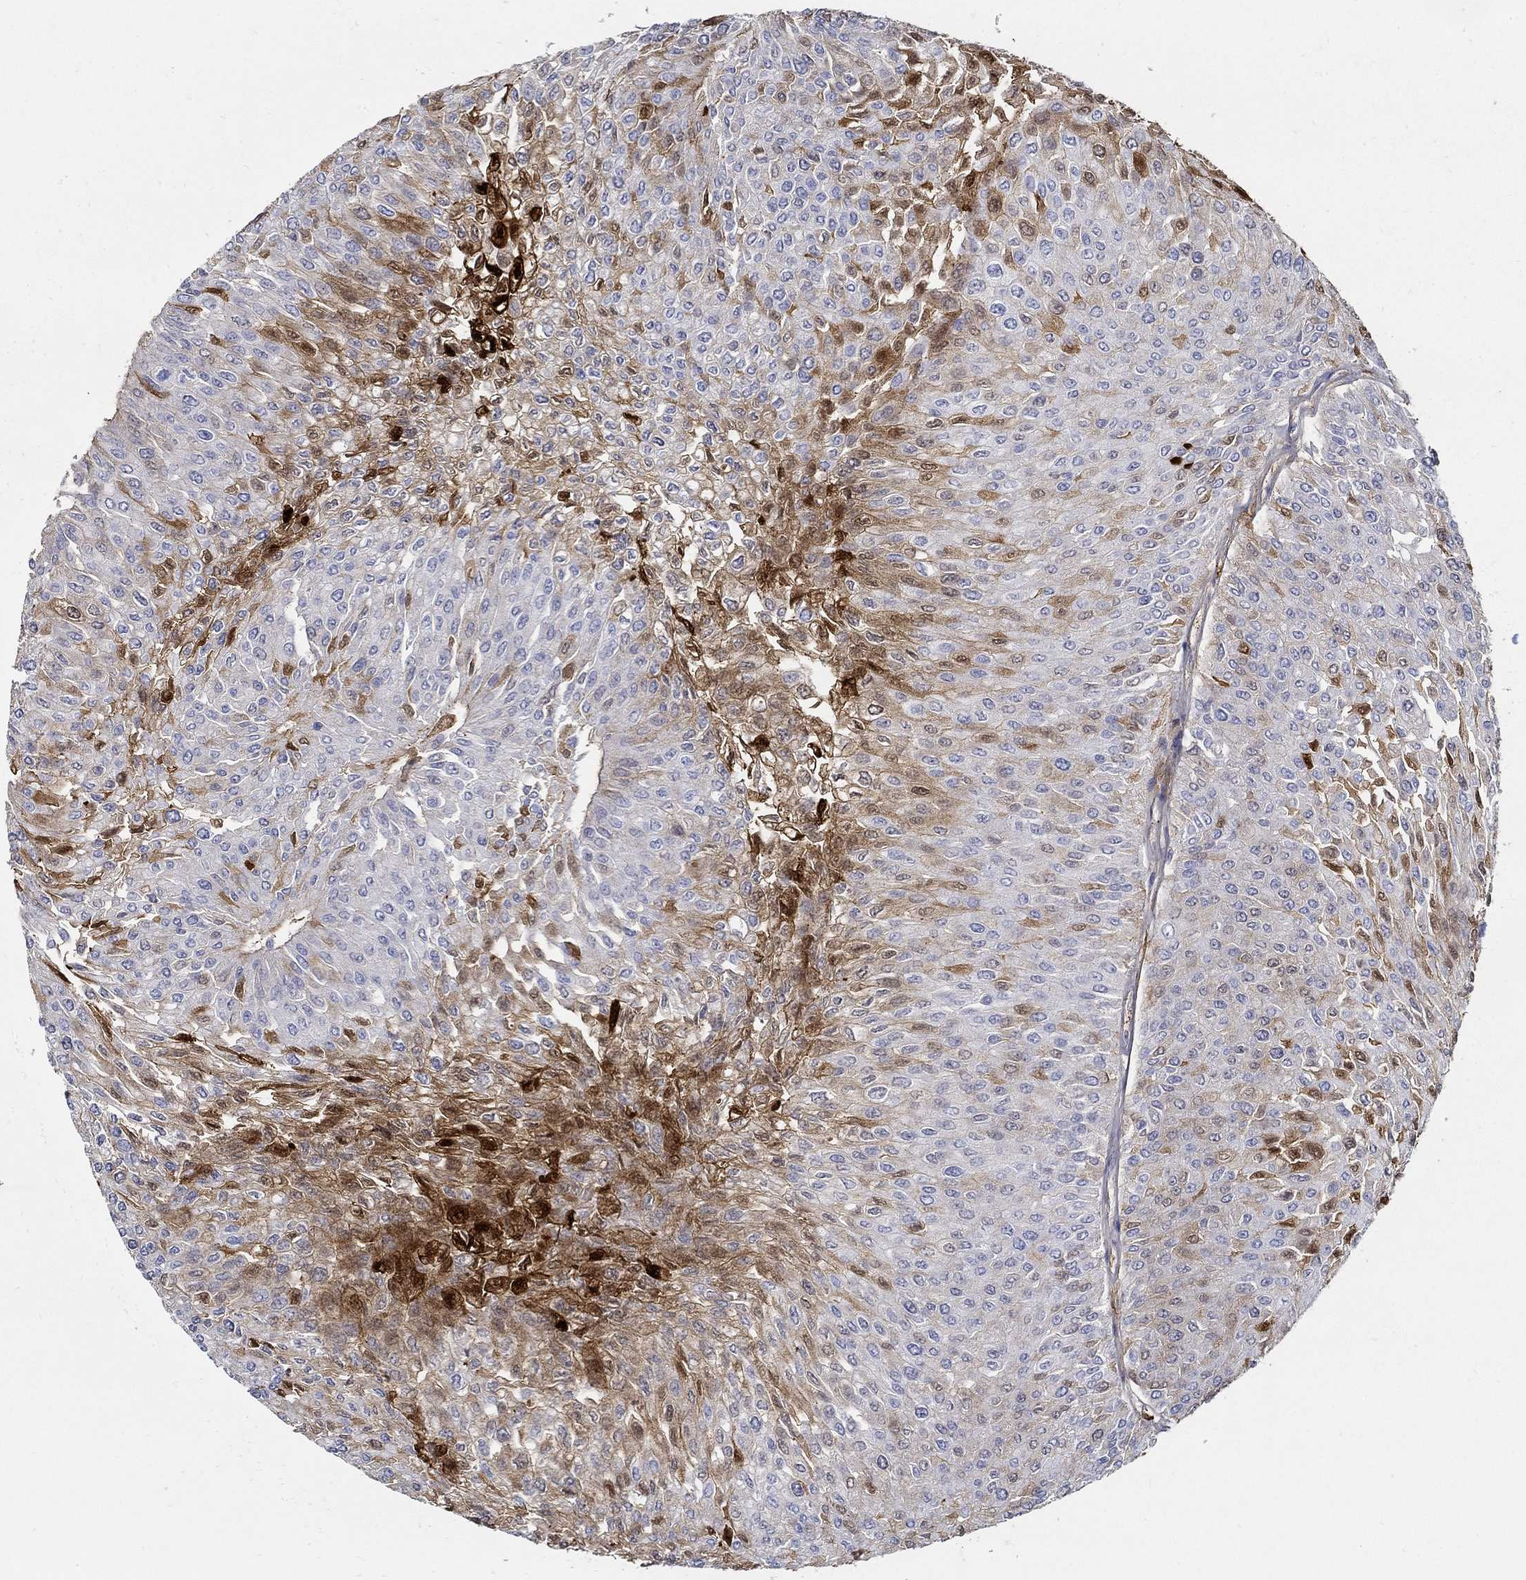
{"staining": {"intensity": "moderate", "quantity": "25%-75%", "location": "cytoplasmic/membranous"}, "tissue": "urothelial cancer", "cell_type": "Tumor cells", "image_type": "cancer", "snomed": [{"axis": "morphology", "description": "Urothelial carcinoma, Low grade"}, {"axis": "topography", "description": "Urinary bladder"}], "caption": "Immunohistochemistry (DAB) staining of urothelial carcinoma (low-grade) shows moderate cytoplasmic/membranous protein expression in approximately 25%-75% of tumor cells. Immunohistochemistry stains the protein of interest in brown and the nuclei are stained blue.", "gene": "TGFBI", "patient": {"sex": "male", "age": 67}}